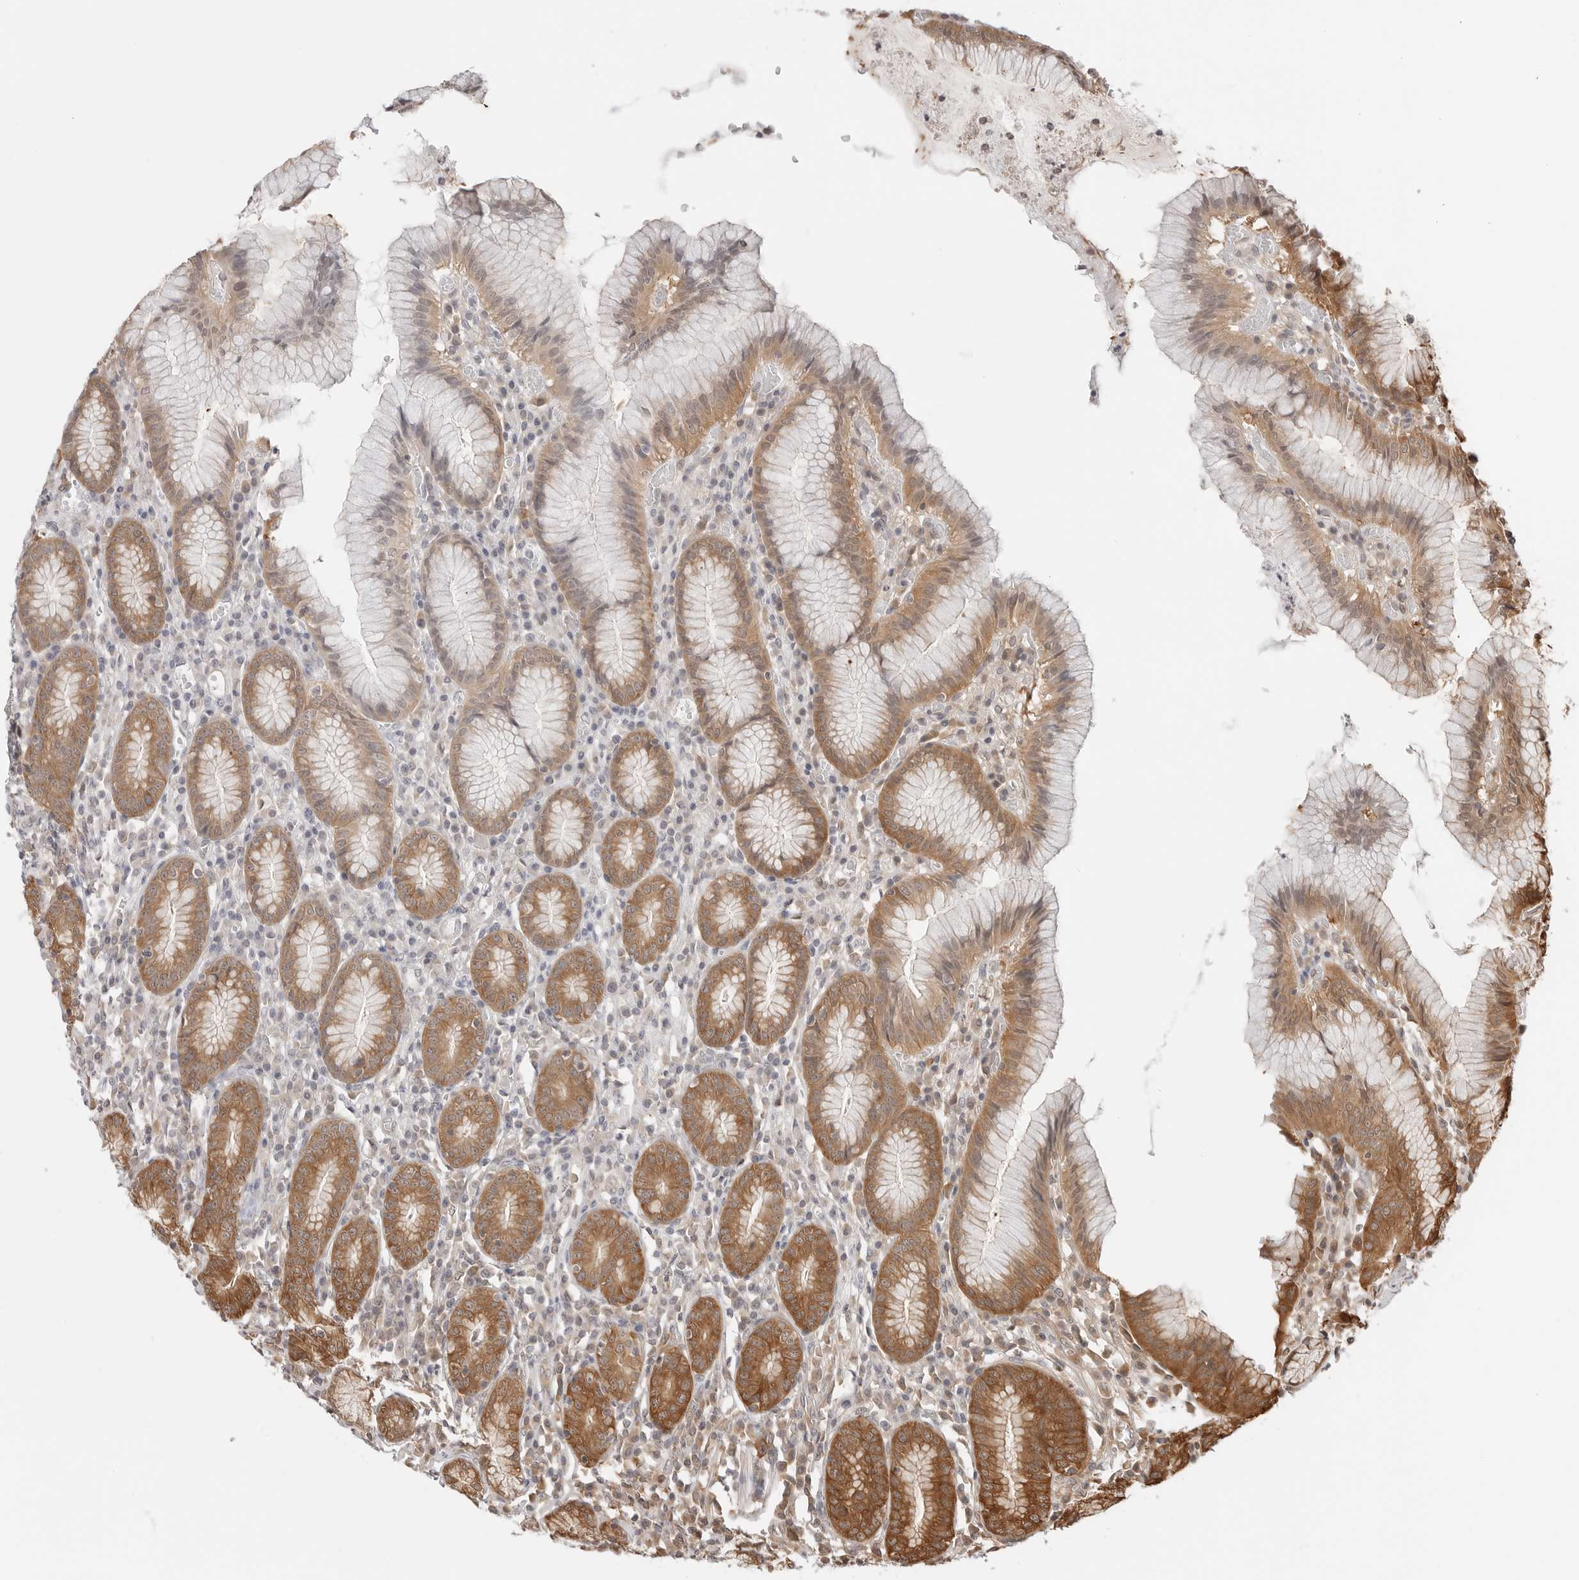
{"staining": {"intensity": "moderate", "quantity": "25%-75%", "location": "cytoplasmic/membranous,nuclear"}, "tissue": "stomach", "cell_type": "Glandular cells", "image_type": "normal", "snomed": [{"axis": "morphology", "description": "Normal tissue, NOS"}, {"axis": "topography", "description": "Stomach"}], "caption": "Immunohistochemistry (DAB) staining of benign human stomach exhibits moderate cytoplasmic/membranous,nuclear protein expression in approximately 25%-75% of glandular cells. Using DAB (3,3'-diaminobenzidine) (brown) and hematoxylin (blue) stains, captured at high magnification using brightfield microscopy.", "gene": "NUDC", "patient": {"sex": "male", "age": 55}}